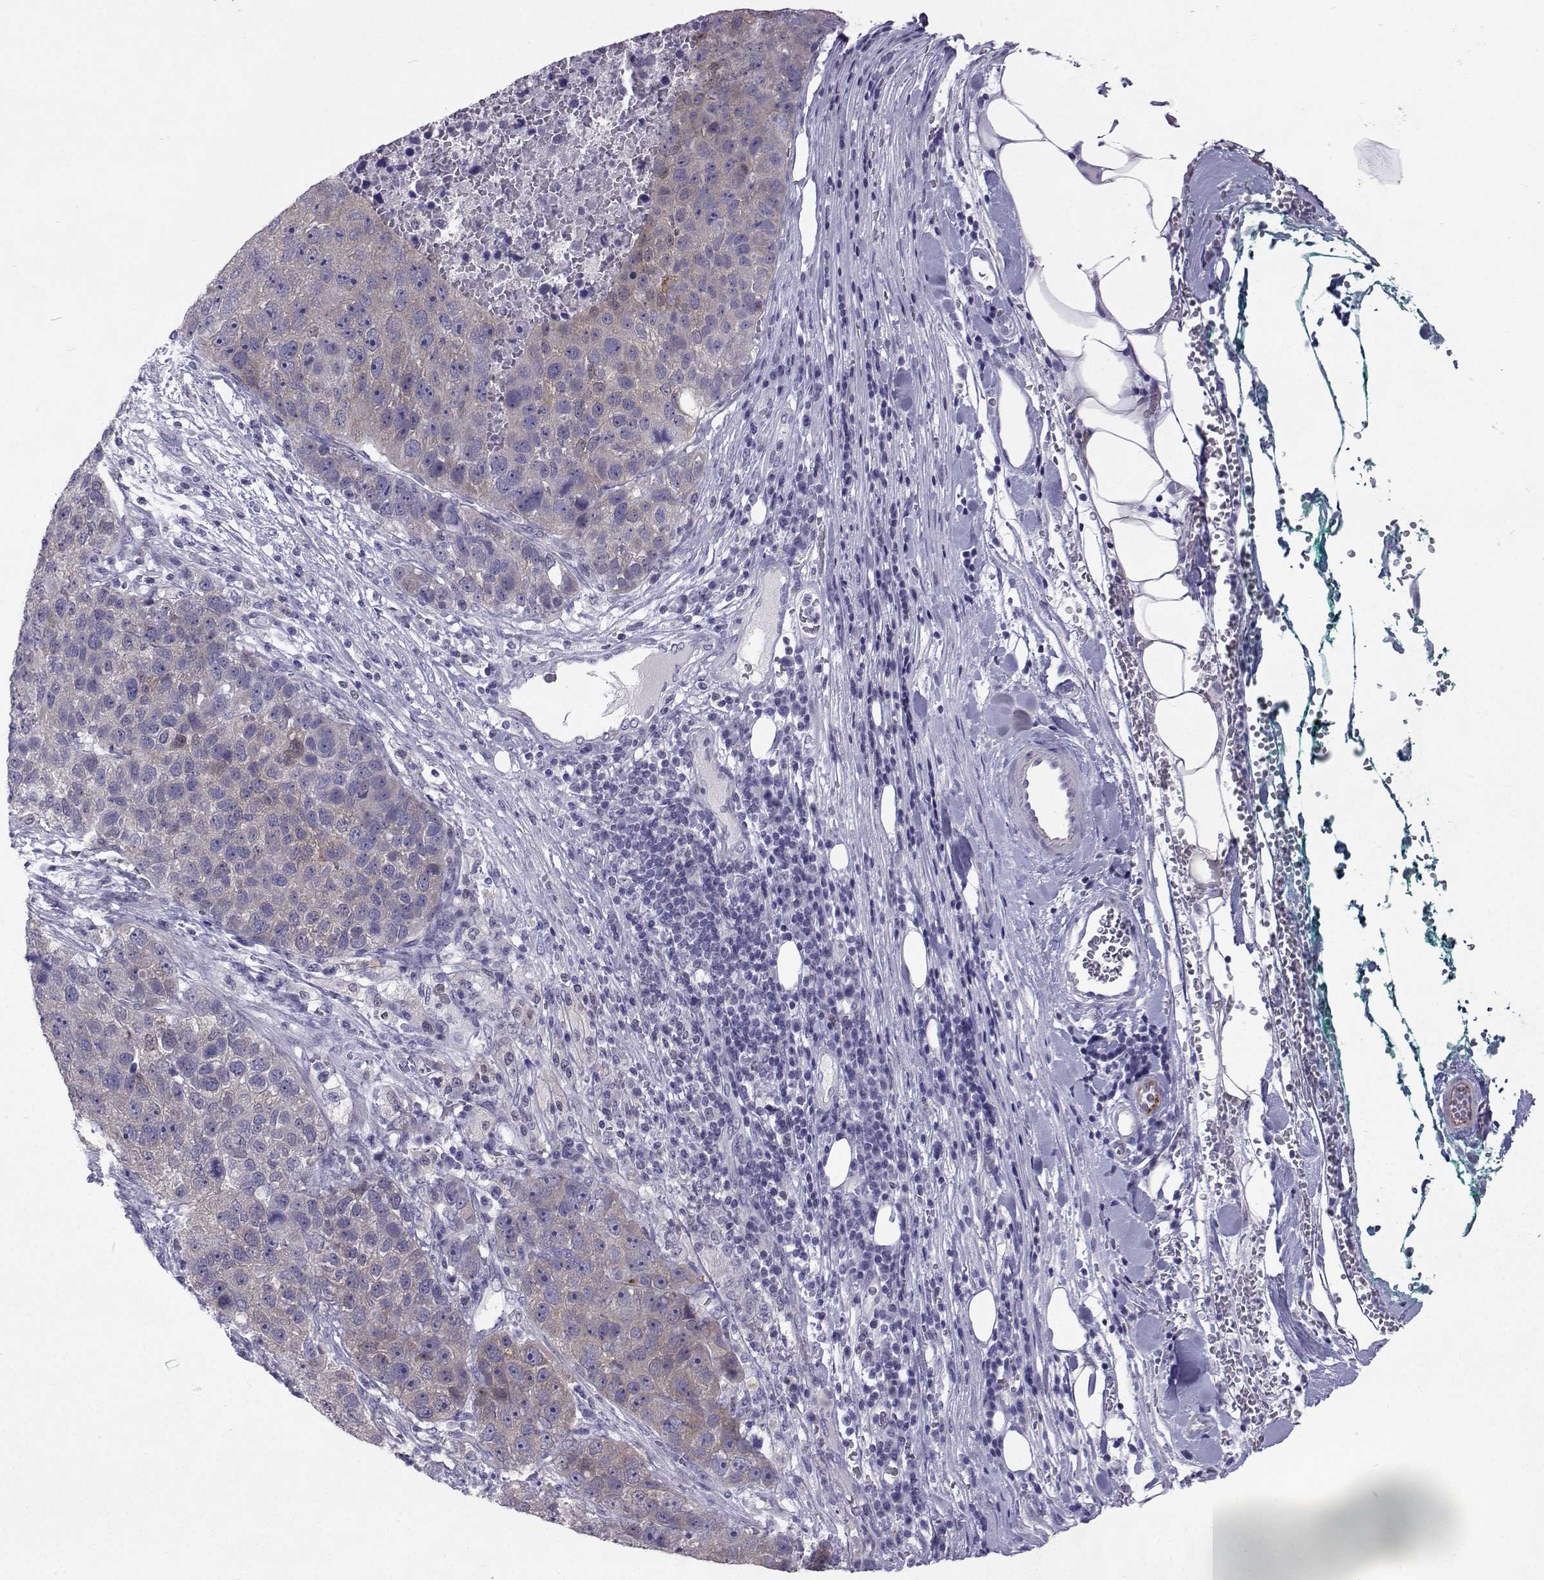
{"staining": {"intensity": "negative", "quantity": "none", "location": "none"}, "tissue": "pancreatic cancer", "cell_type": "Tumor cells", "image_type": "cancer", "snomed": [{"axis": "morphology", "description": "Adenocarcinoma, NOS"}, {"axis": "topography", "description": "Pancreas"}], "caption": "IHC photomicrograph of neoplastic tissue: pancreatic cancer stained with DAB exhibits no significant protein expression in tumor cells.", "gene": "GALM", "patient": {"sex": "female", "age": 61}}